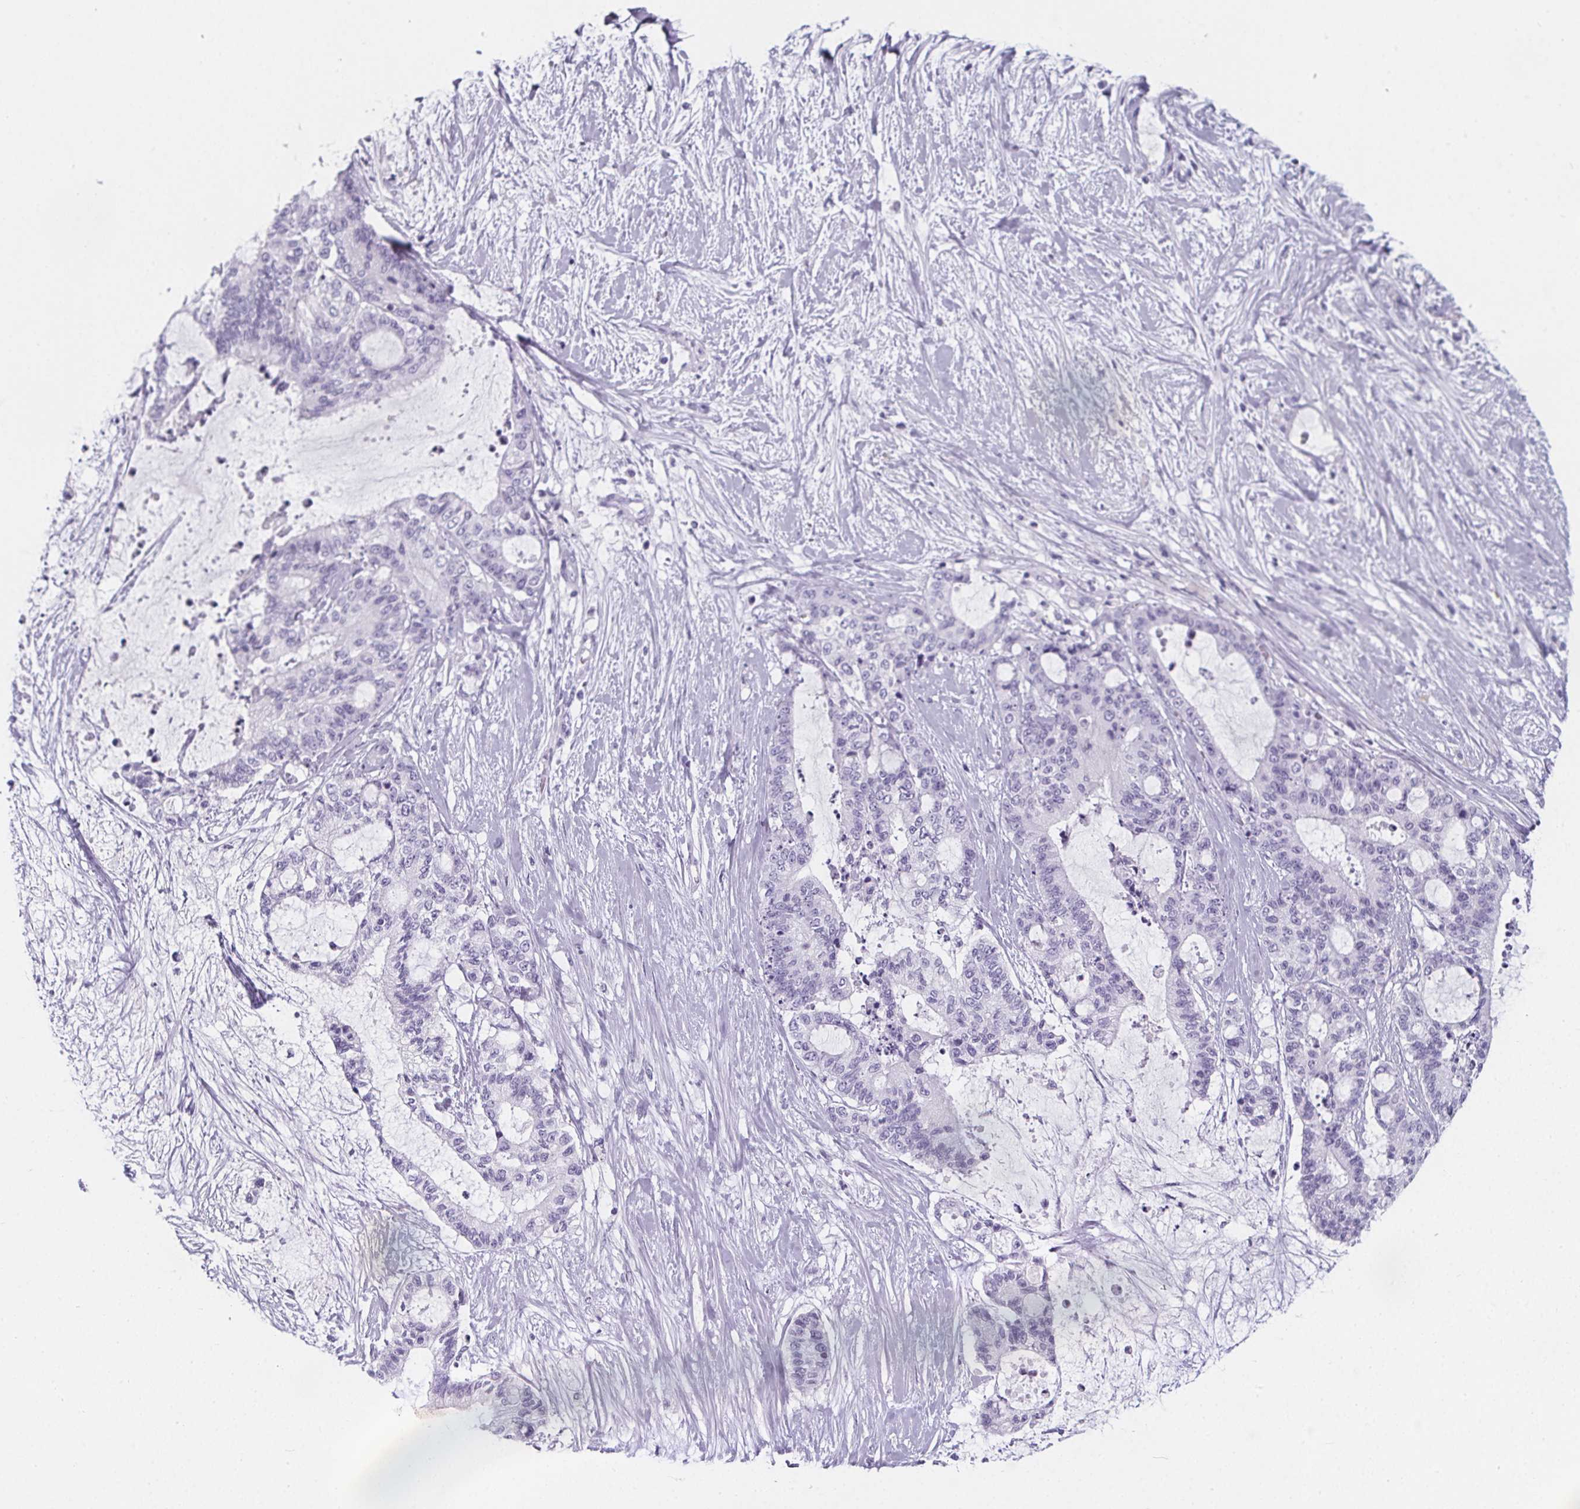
{"staining": {"intensity": "negative", "quantity": "none", "location": "none"}, "tissue": "liver cancer", "cell_type": "Tumor cells", "image_type": "cancer", "snomed": [{"axis": "morphology", "description": "Normal tissue, NOS"}, {"axis": "morphology", "description": "Cholangiocarcinoma"}, {"axis": "topography", "description": "Liver"}, {"axis": "topography", "description": "Peripheral nerve tissue"}], "caption": "Histopathology image shows no protein expression in tumor cells of liver cholangiocarcinoma tissue.", "gene": "ADRB1", "patient": {"sex": "female", "age": 73}}